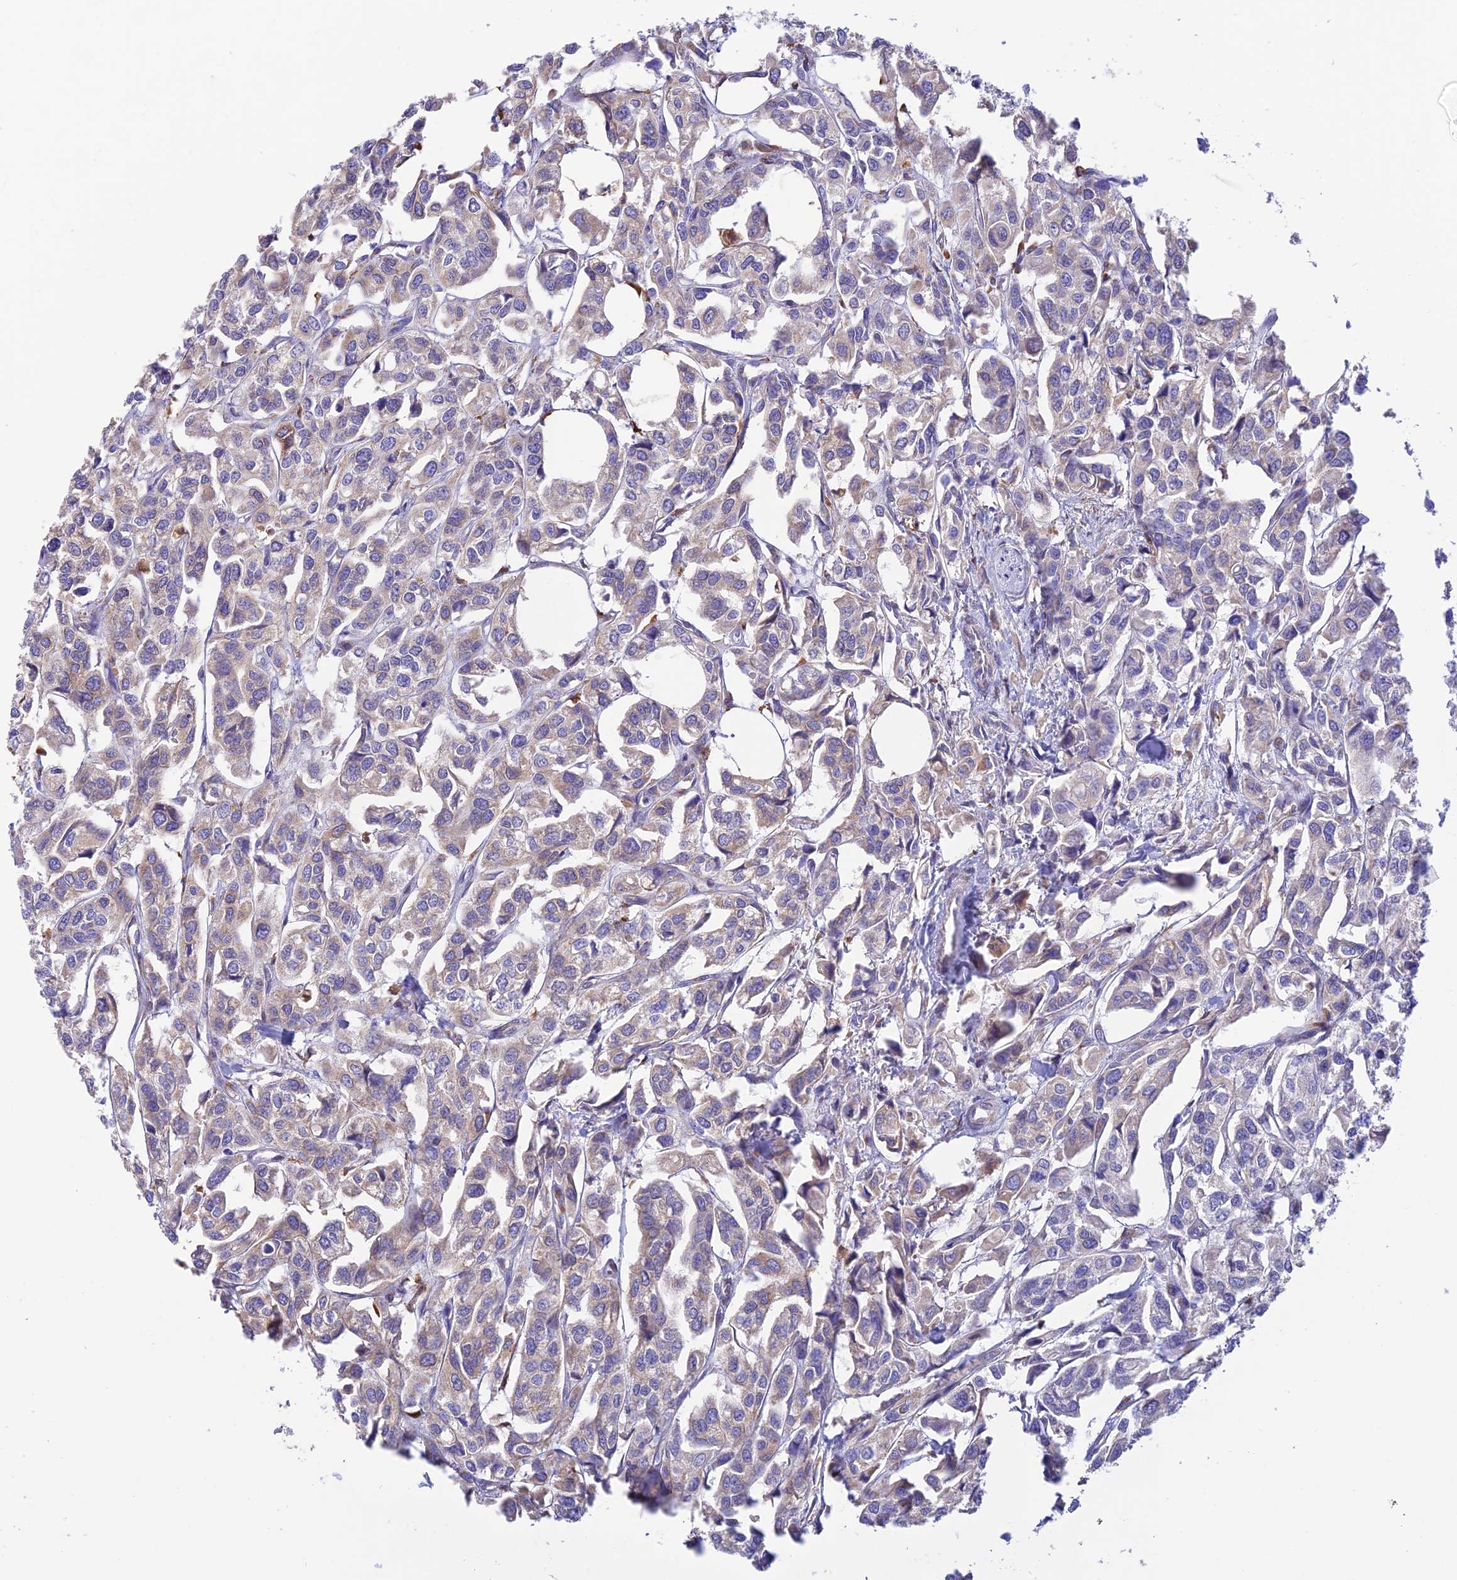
{"staining": {"intensity": "weak", "quantity": "25%-75%", "location": "cytoplasmic/membranous"}, "tissue": "urothelial cancer", "cell_type": "Tumor cells", "image_type": "cancer", "snomed": [{"axis": "morphology", "description": "Urothelial carcinoma, High grade"}, {"axis": "topography", "description": "Urinary bladder"}], "caption": "Brown immunohistochemical staining in high-grade urothelial carcinoma displays weak cytoplasmic/membranous staining in approximately 25%-75% of tumor cells.", "gene": "VKORC1", "patient": {"sex": "male", "age": 67}}